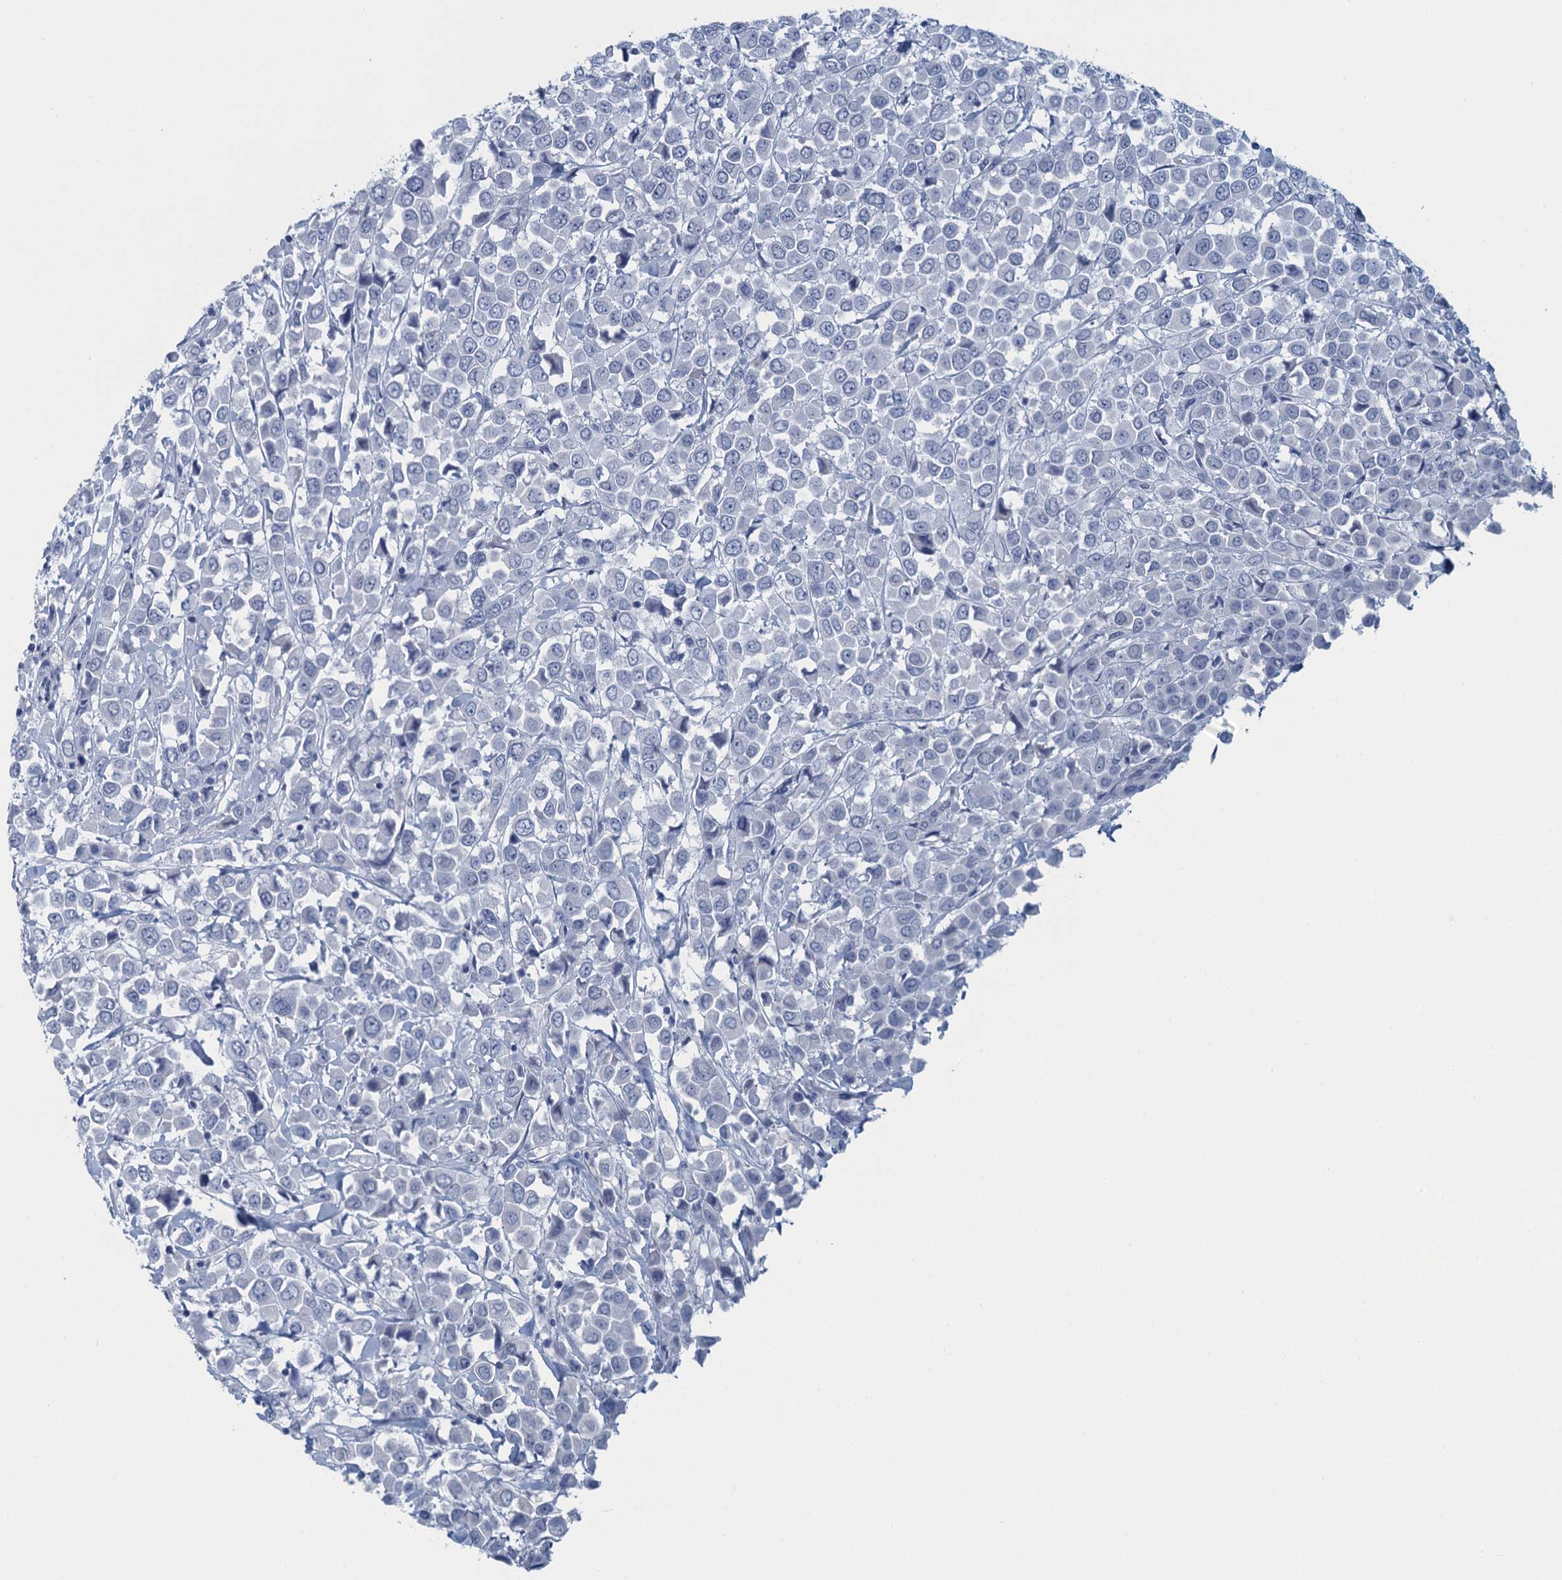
{"staining": {"intensity": "negative", "quantity": "none", "location": "none"}, "tissue": "breast cancer", "cell_type": "Tumor cells", "image_type": "cancer", "snomed": [{"axis": "morphology", "description": "Duct carcinoma"}, {"axis": "topography", "description": "Breast"}], "caption": "Tumor cells show no significant positivity in breast cancer. Nuclei are stained in blue.", "gene": "TTLL9", "patient": {"sex": "female", "age": 61}}